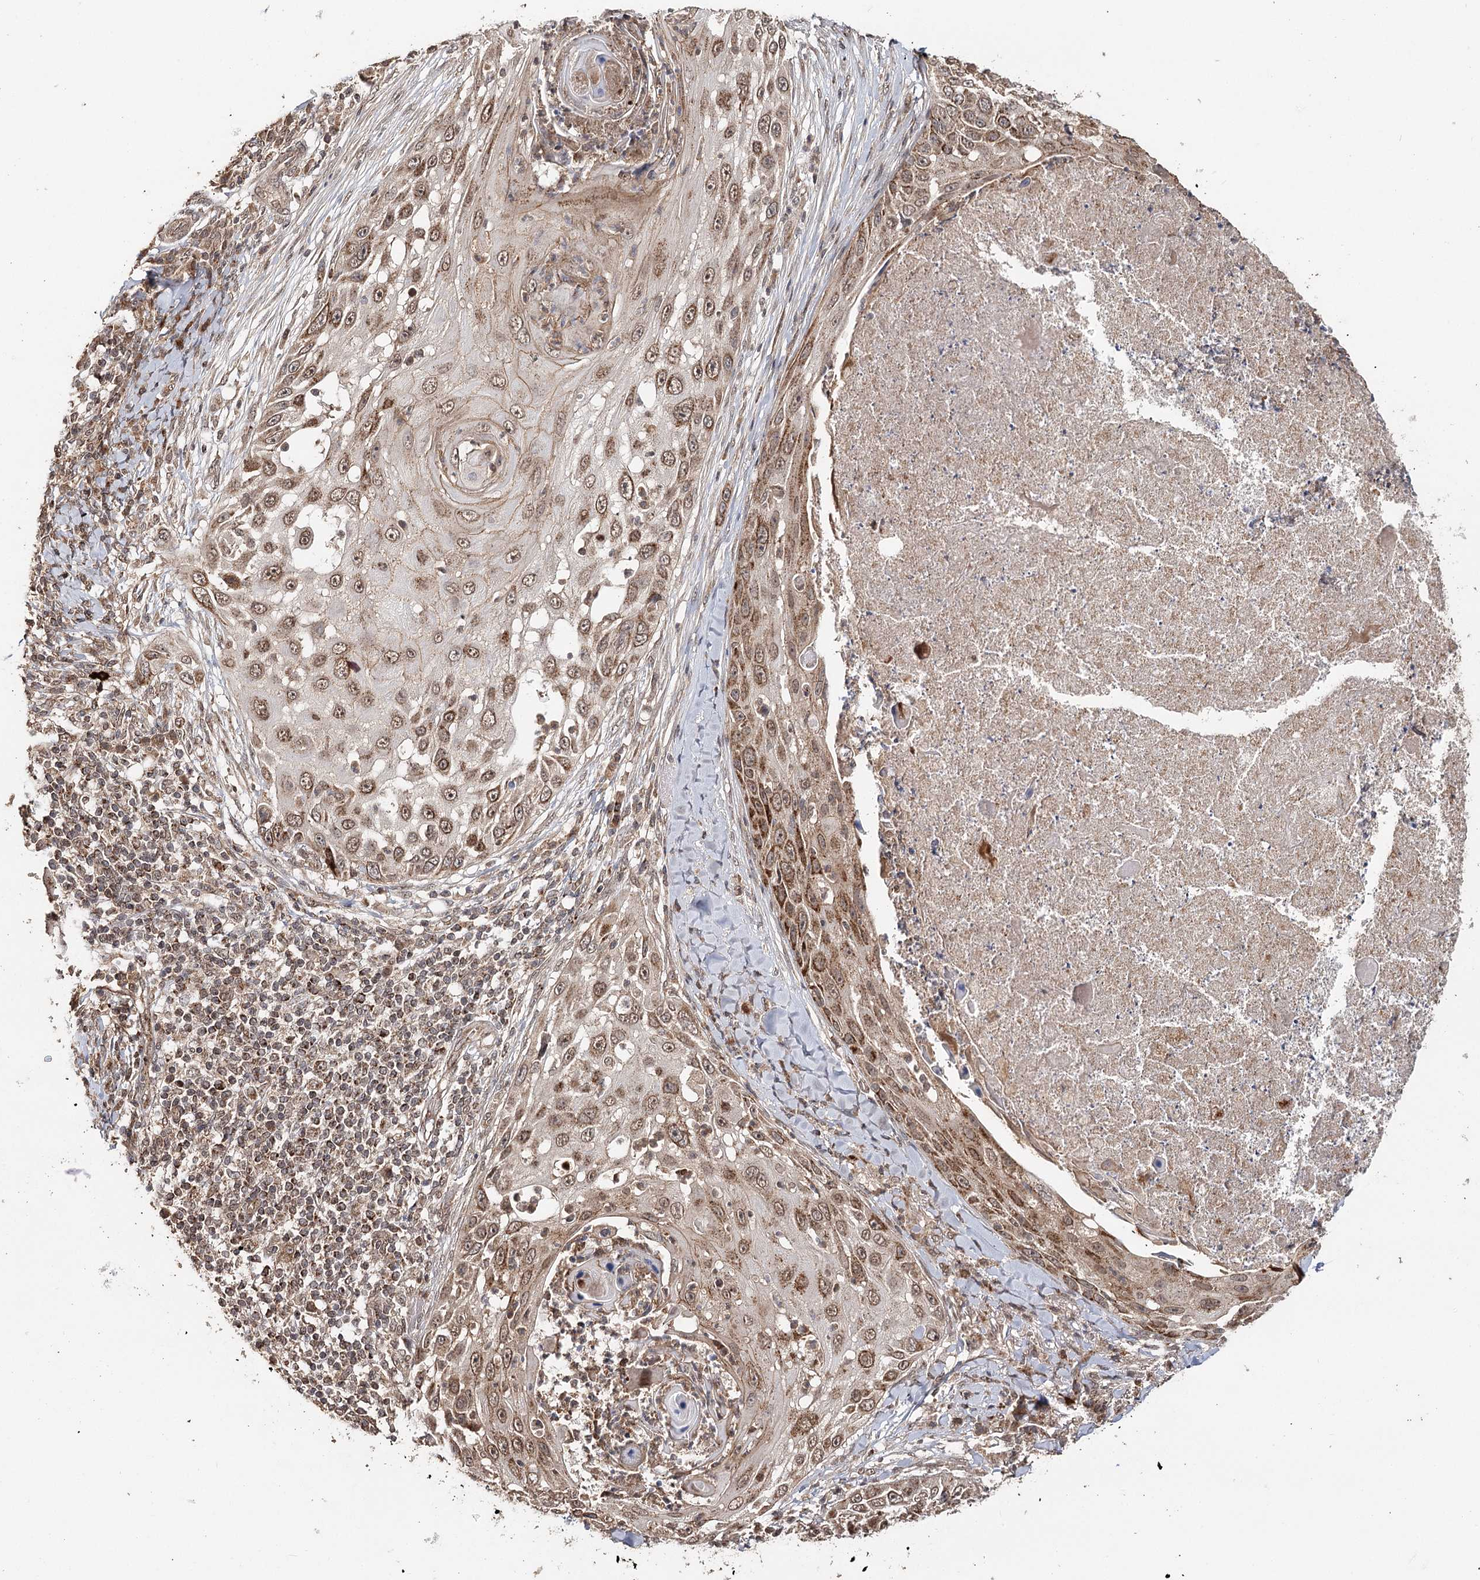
{"staining": {"intensity": "moderate", "quantity": ">75%", "location": "cytoplasmic/membranous"}, "tissue": "skin cancer", "cell_type": "Tumor cells", "image_type": "cancer", "snomed": [{"axis": "morphology", "description": "Squamous cell carcinoma, NOS"}, {"axis": "topography", "description": "Skin"}], "caption": "This photomicrograph exhibits squamous cell carcinoma (skin) stained with IHC to label a protein in brown. The cytoplasmic/membranous of tumor cells show moderate positivity for the protein. Nuclei are counter-stained blue.", "gene": "ZNRF3", "patient": {"sex": "female", "age": 44}}